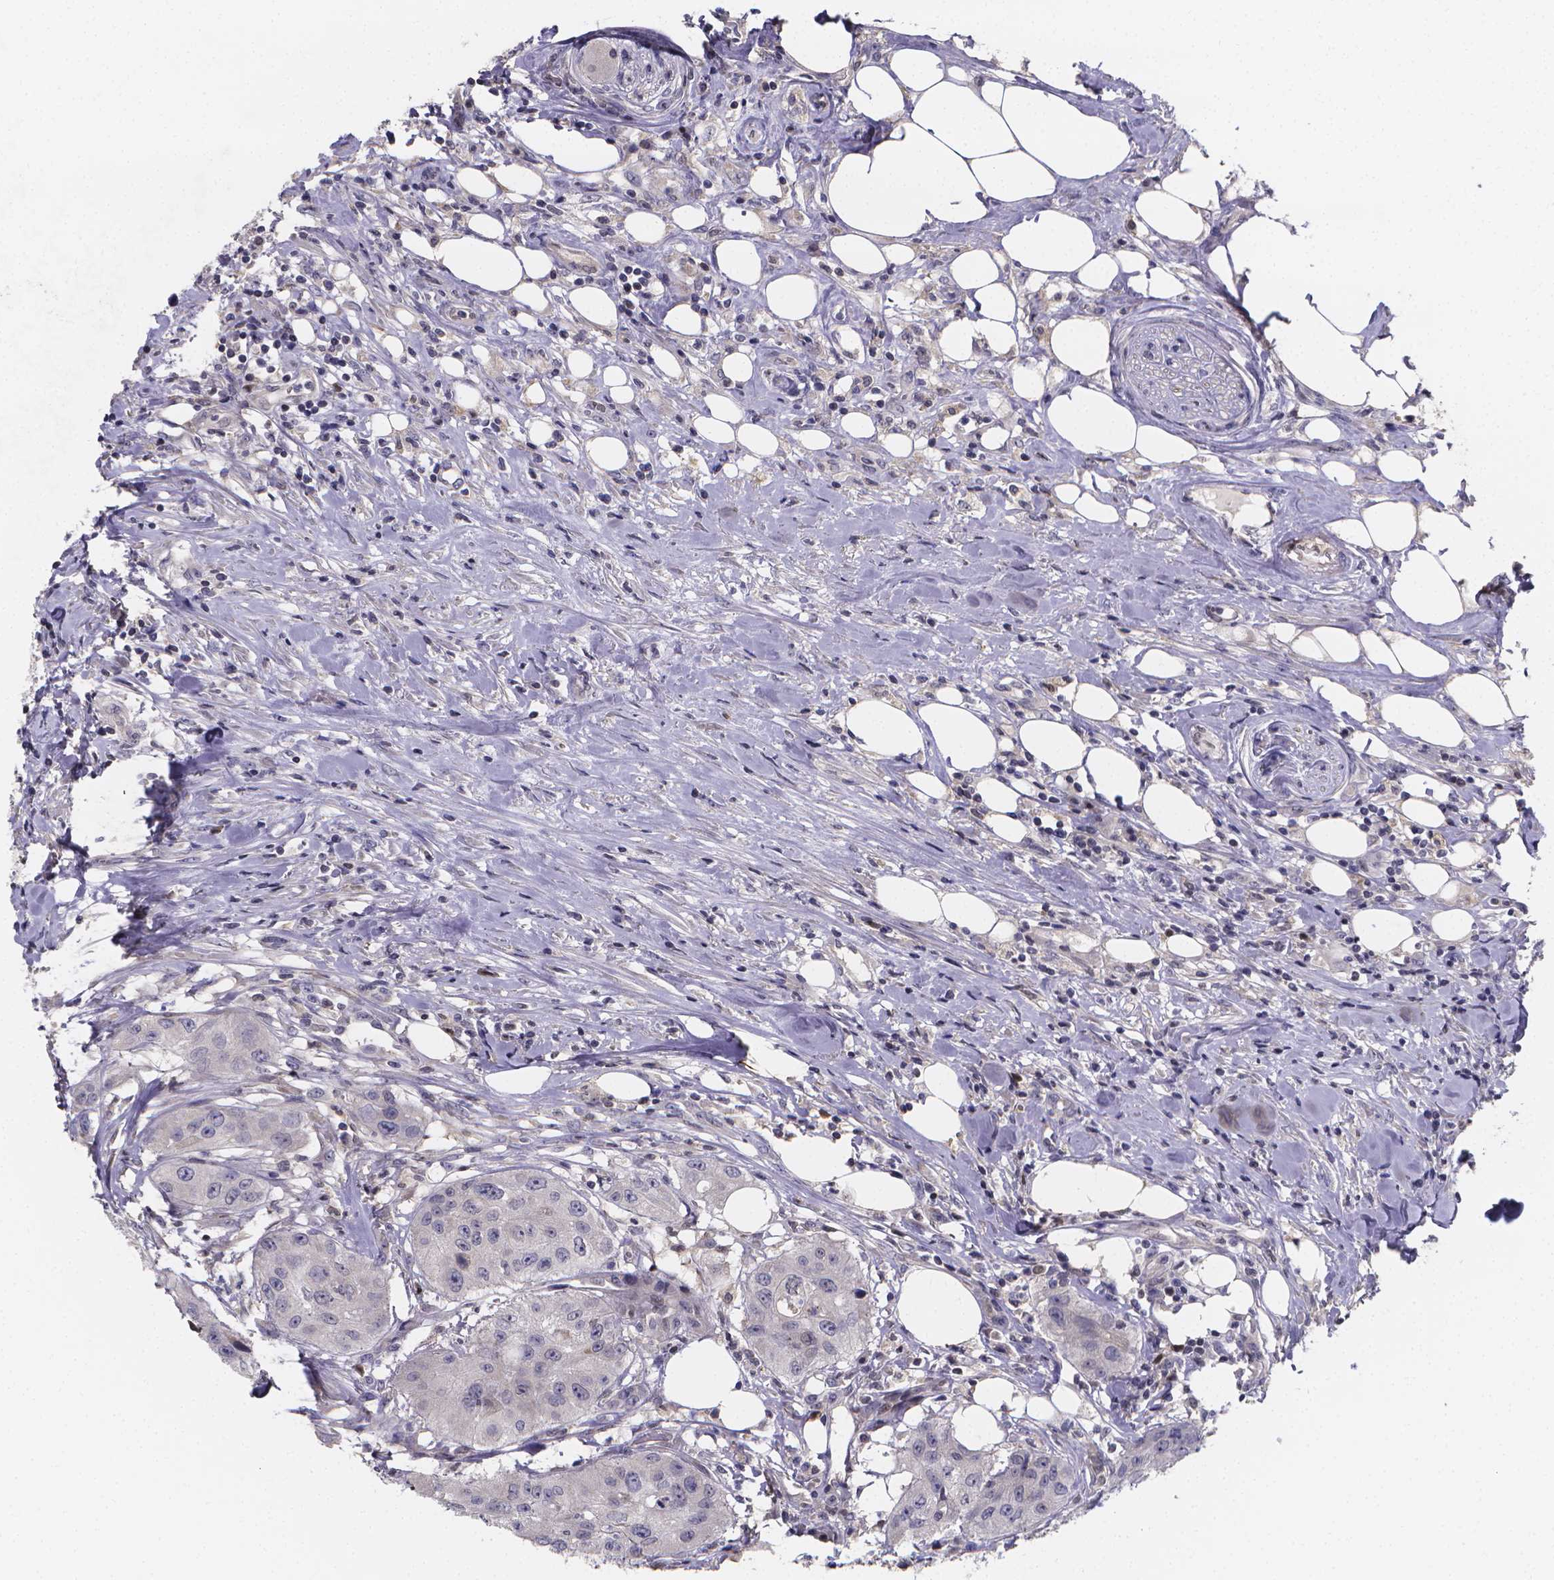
{"staining": {"intensity": "negative", "quantity": "none", "location": "none"}, "tissue": "urothelial cancer", "cell_type": "Tumor cells", "image_type": "cancer", "snomed": [{"axis": "morphology", "description": "Urothelial carcinoma, High grade"}, {"axis": "topography", "description": "Urinary bladder"}], "caption": "Tumor cells show no significant protein positivity in urothelial cancer.", "gene": "PAH", "patient": {"sex": "male", "age": 79}}